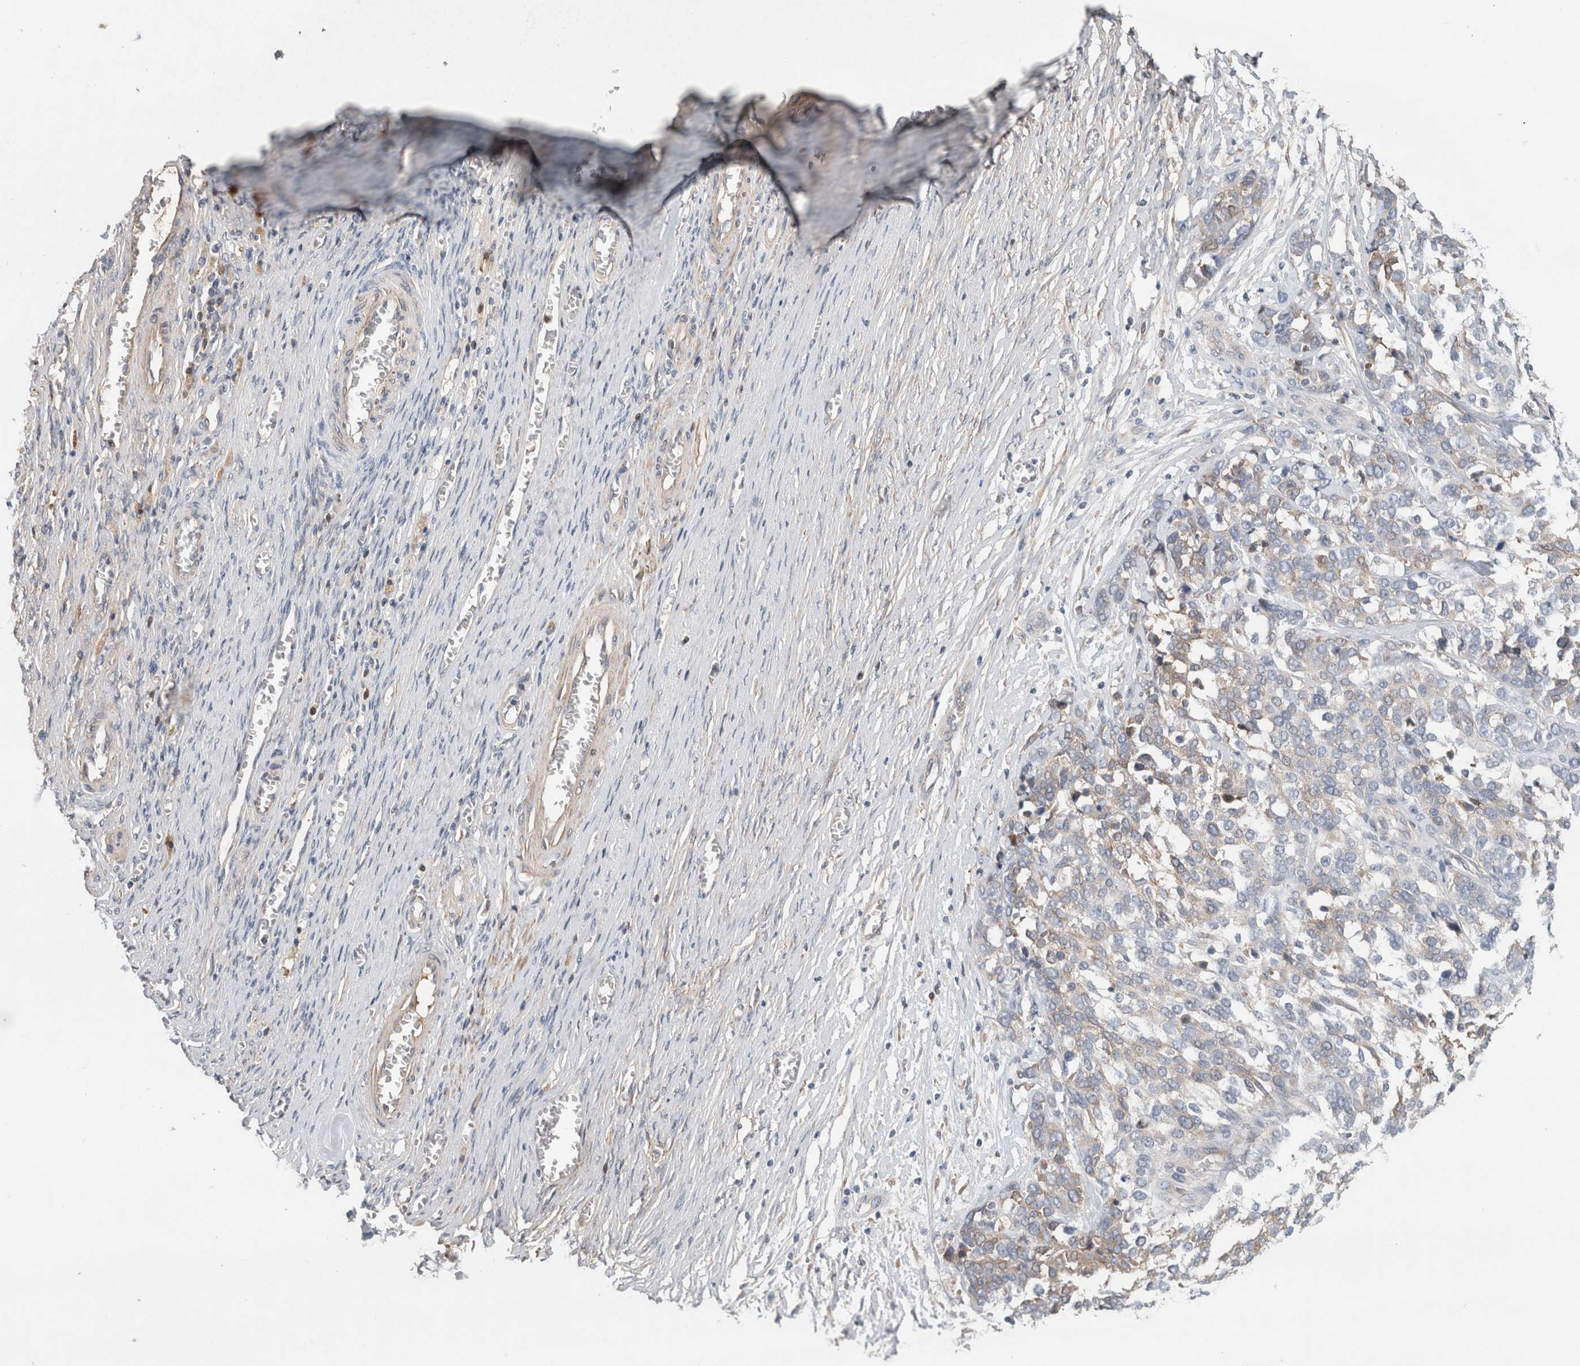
{"staining": {"intensity": "weak", "quantity": "<25%", "location": "cytoplasmic/membranous"}, "tissue": "ovarian cancer", "cell_type": "Tumor cells", "image_type": "cancer", "snomed": [{"axis": "morphology", "description": "Cystadenocarcinoma, serous, NOS"}, {"axis": "topography", "description": "Ovary"}], "caption": "Human ovarian cancer (serous cystadenocarcinoma) stained for a protein using immunohistochemistry (IHC) demonstrates no positivity in tumor cells.", "gene": "CFI", "patient": {"sex": "female", "age": 44}}